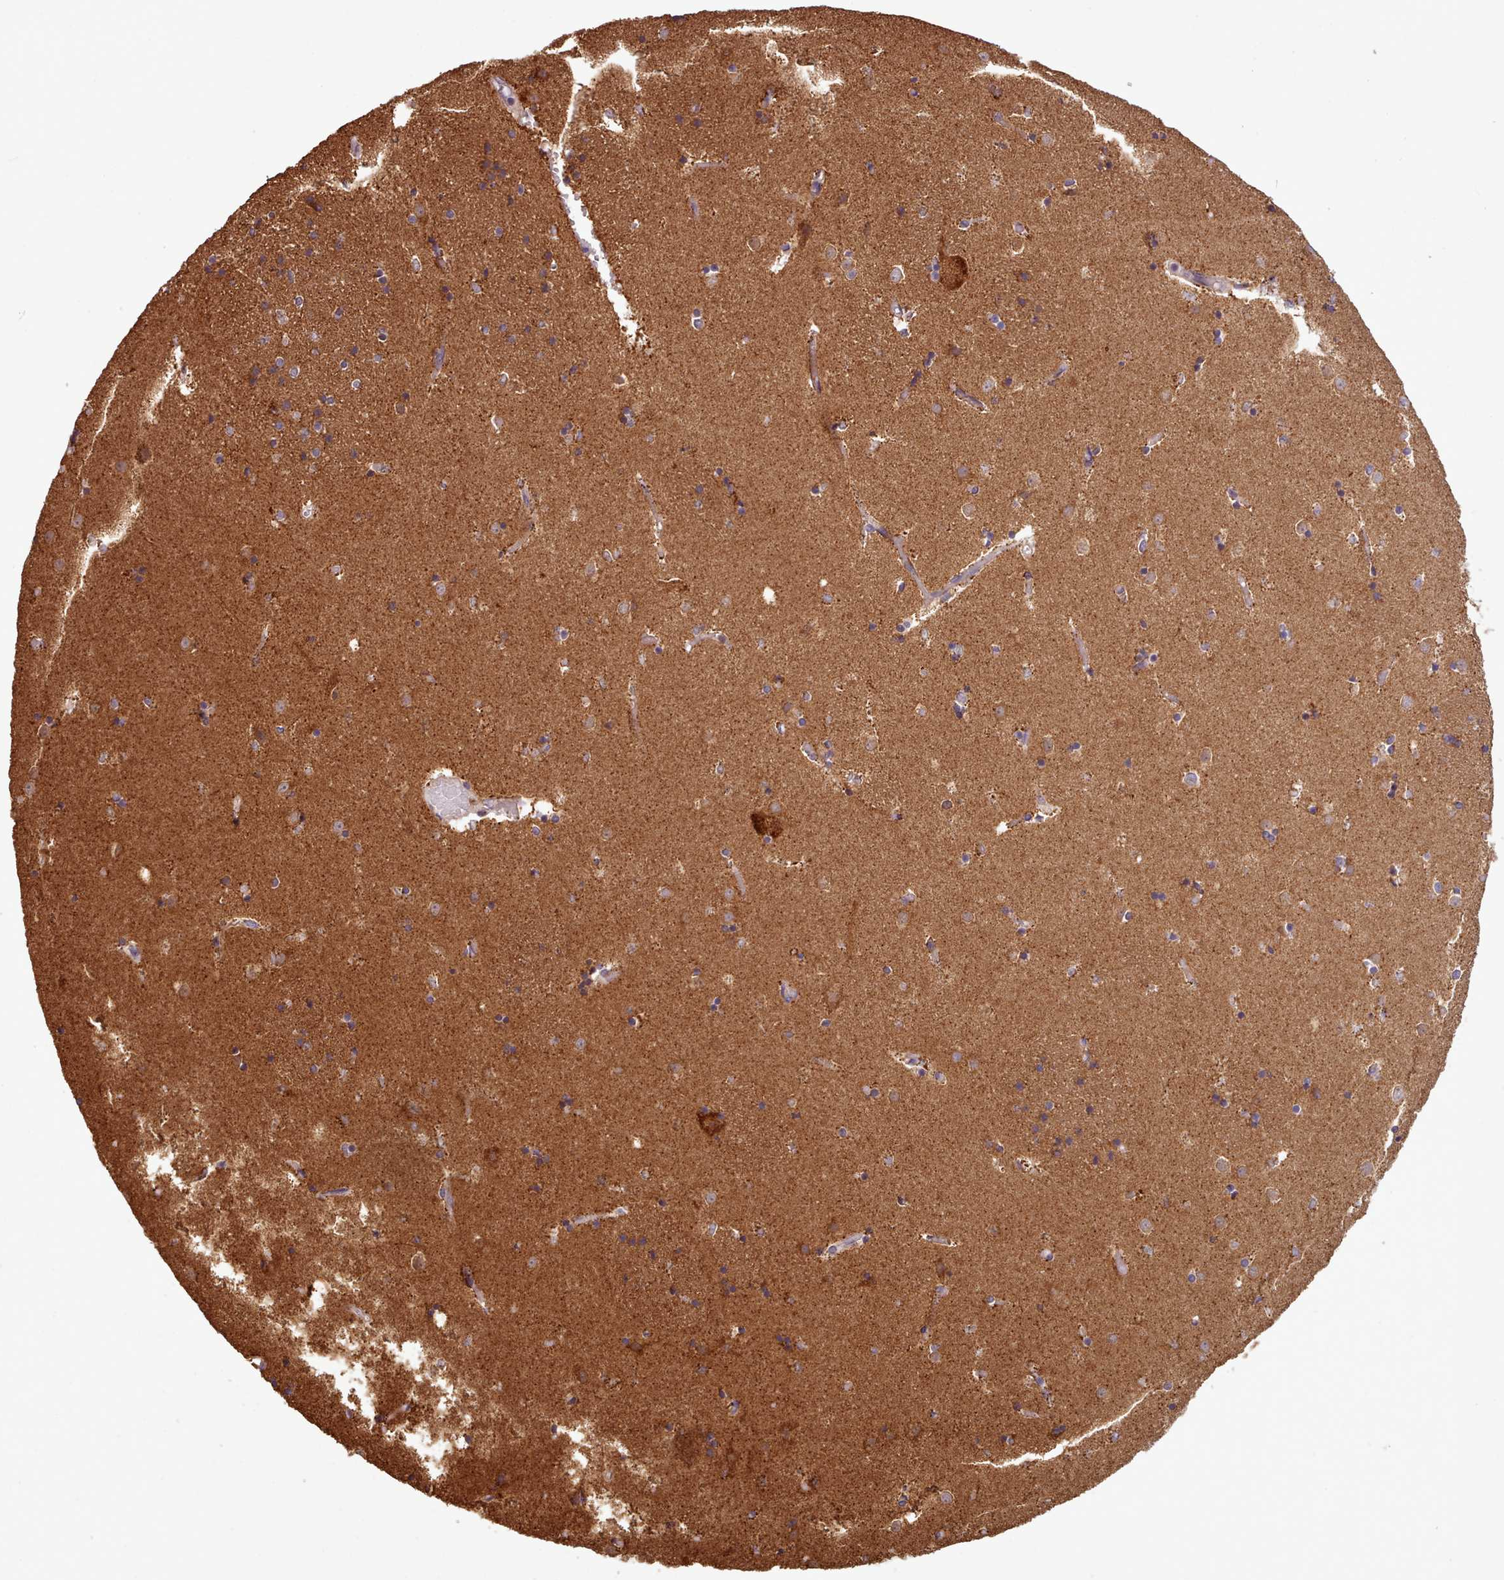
{"staining": {"intensity": "weak", "quantity": "<25%", "location": "cytoplasmic/membranous"}, "tissue": "caudate", "cell_type": "Glial cells", "image_type": "normal", "snomed": [{"axis": "morphology", "description": "Normal tissue, NOS"}, {"axis": "topography", "description": "Lateral ventricle wall"}], "caption": "Glial cells are negative for brown protein staining in benign caudate. (DAB (3,3'-diaminobenzidine) immunohistochemistry with hematoxylin counter stain).", "gene": "CRYBG1", "patient": {"sex": "female", "age": 52}}